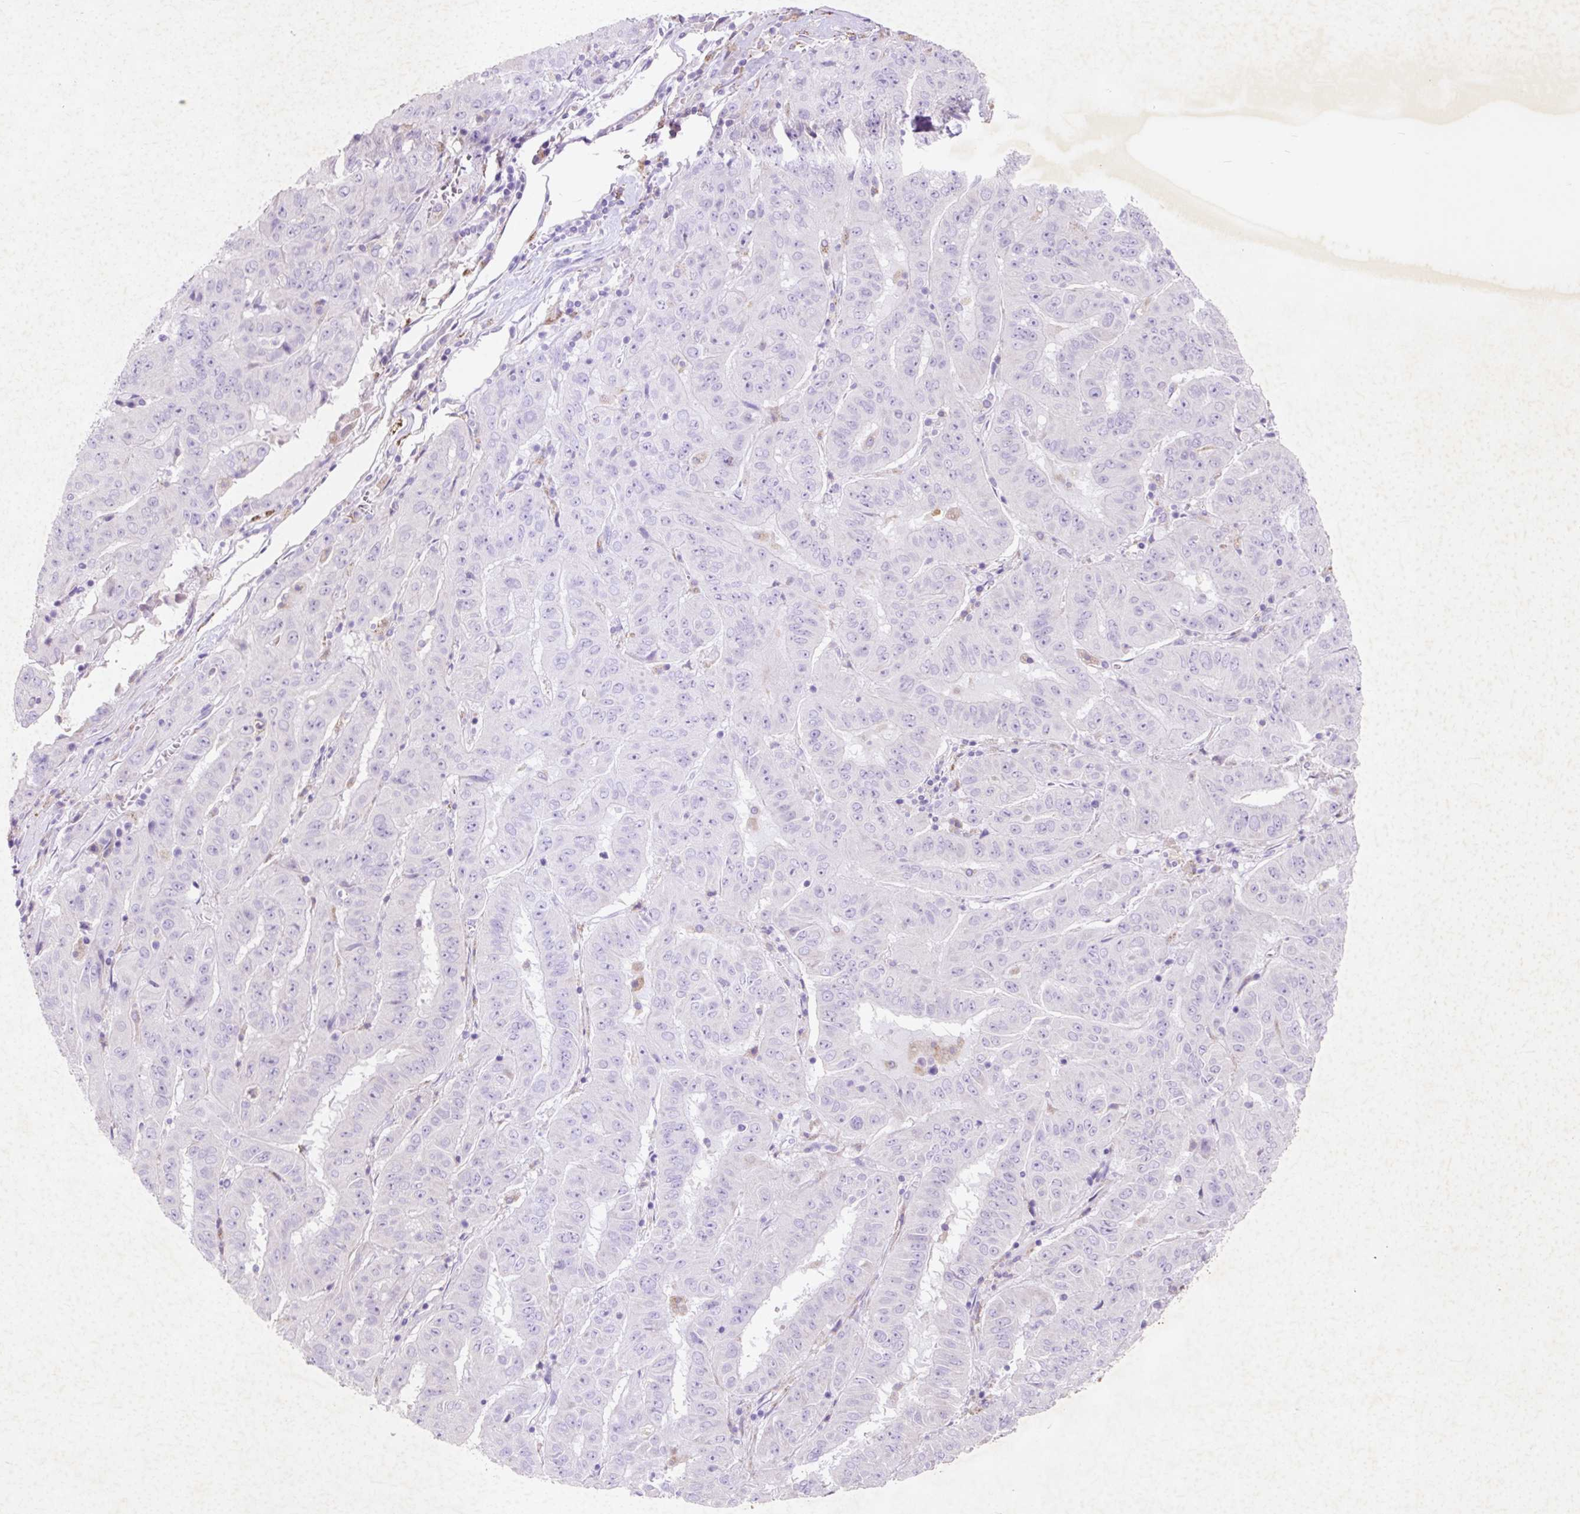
{"staining": {"intensity": "negative", "quantity": "none", "location": "none"}, "tissue": "pancreatic cancer", "cell_type": "Tumor cells", "image_type": "cancer", "snomed": [{"axis": "morphology", "description": "Adenocarcinoma, NOS"}, {"axis": "topography", "description": "Pancreas"}], "caption": "Protein analysis of adenocarcinoma (pancreatic) shows no significant staining in tumor cells.", "gene": "HEXA", "patient": {"sex": "male", "age": 63}}